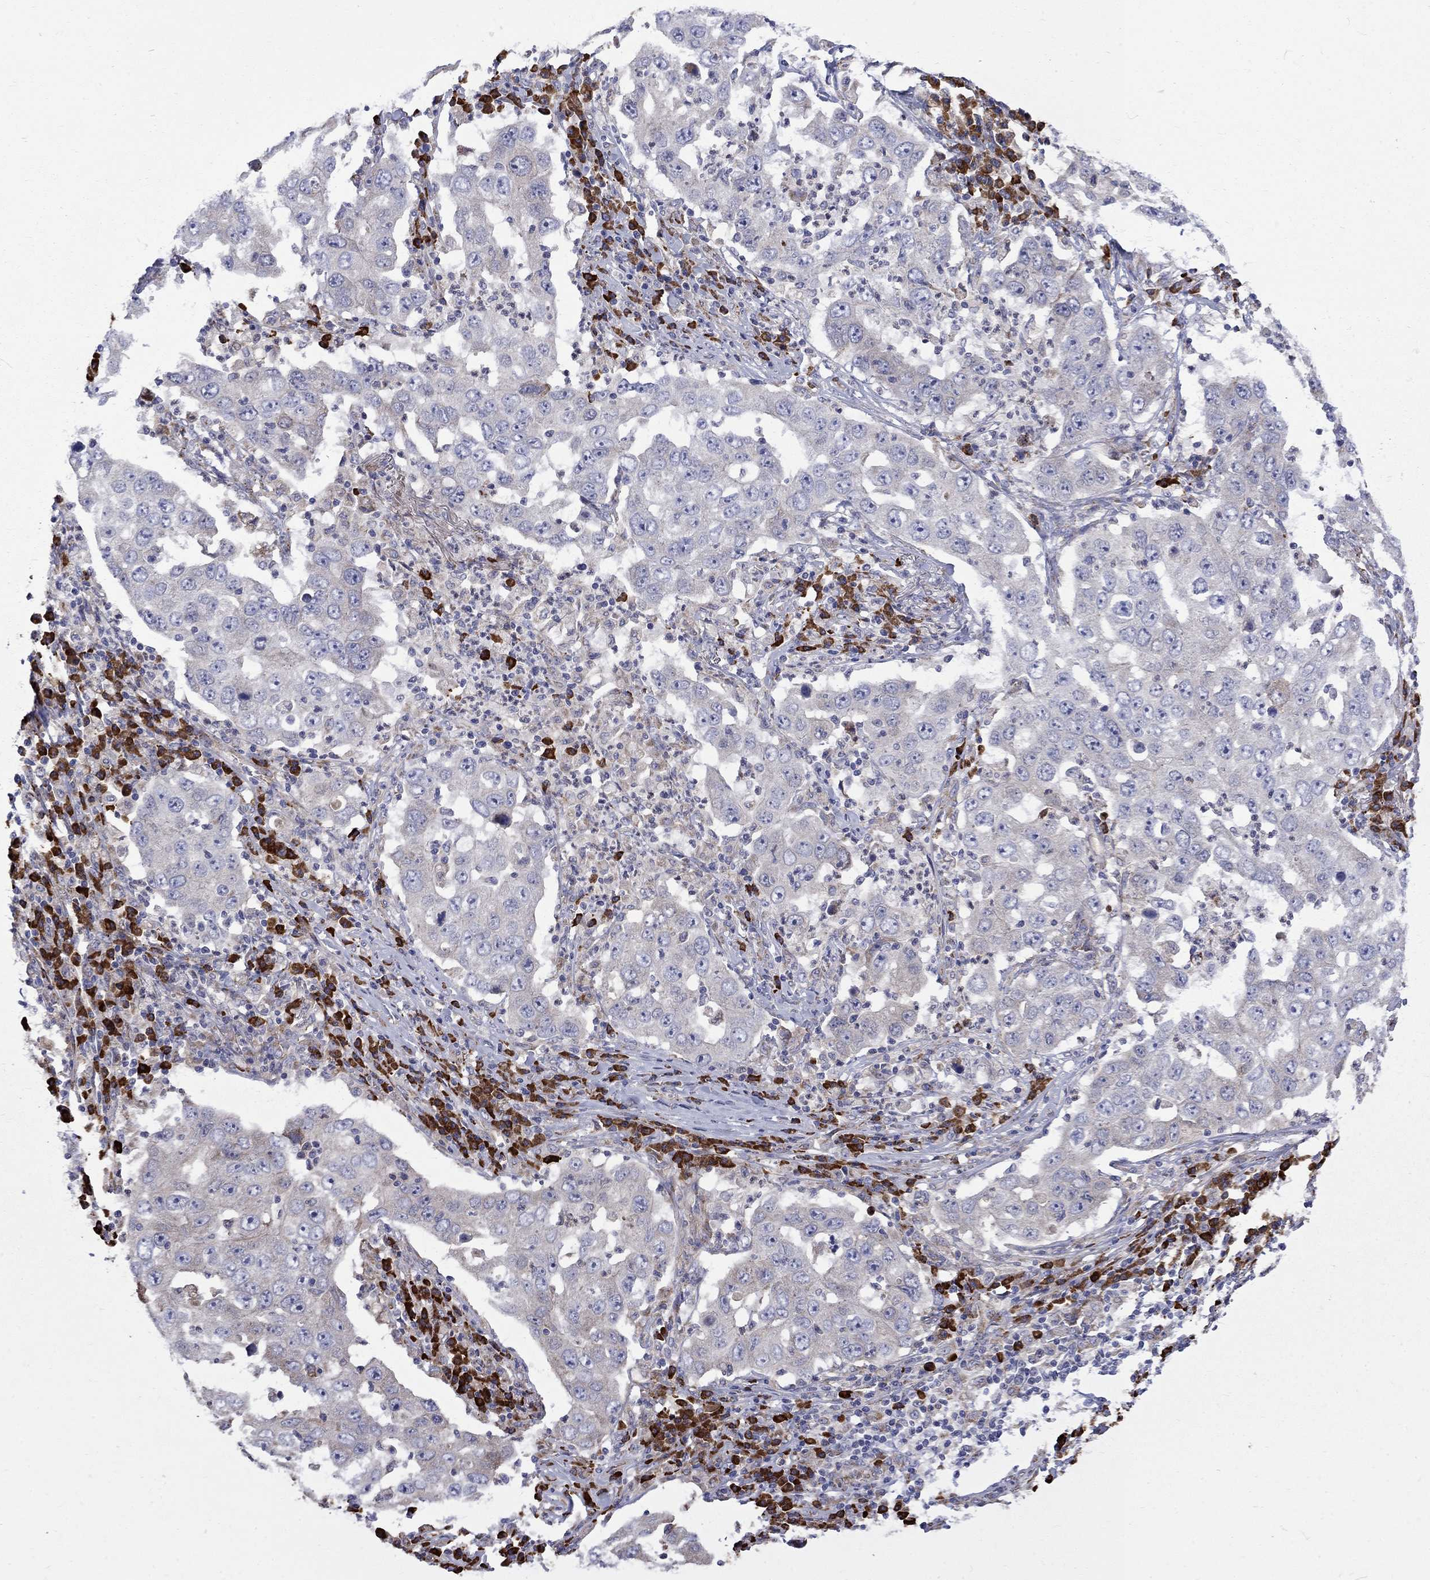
{"staining": {"intensity": "weak", "quantity": "<25%", "location": "cytoplasmic/membranous"}, "tissue": "lung cancer", "cell_type": "Tumor cells", "image_type": "cancer", "snomed": [{"axis": "morphology", "description": "Adenocarcinoma, NOS"}, {"axis": "topography", "description": "Lung"}], "caption": "This photomicrograph is of lung adenocarcinoma stained with immunohistochemistry (IHC) to label a protein in brown with the nuclei are counter-stained blue. There is no expression in tumor cells.", "gene": "ASNS", "patient": {"sex": "male", "age": 73}}